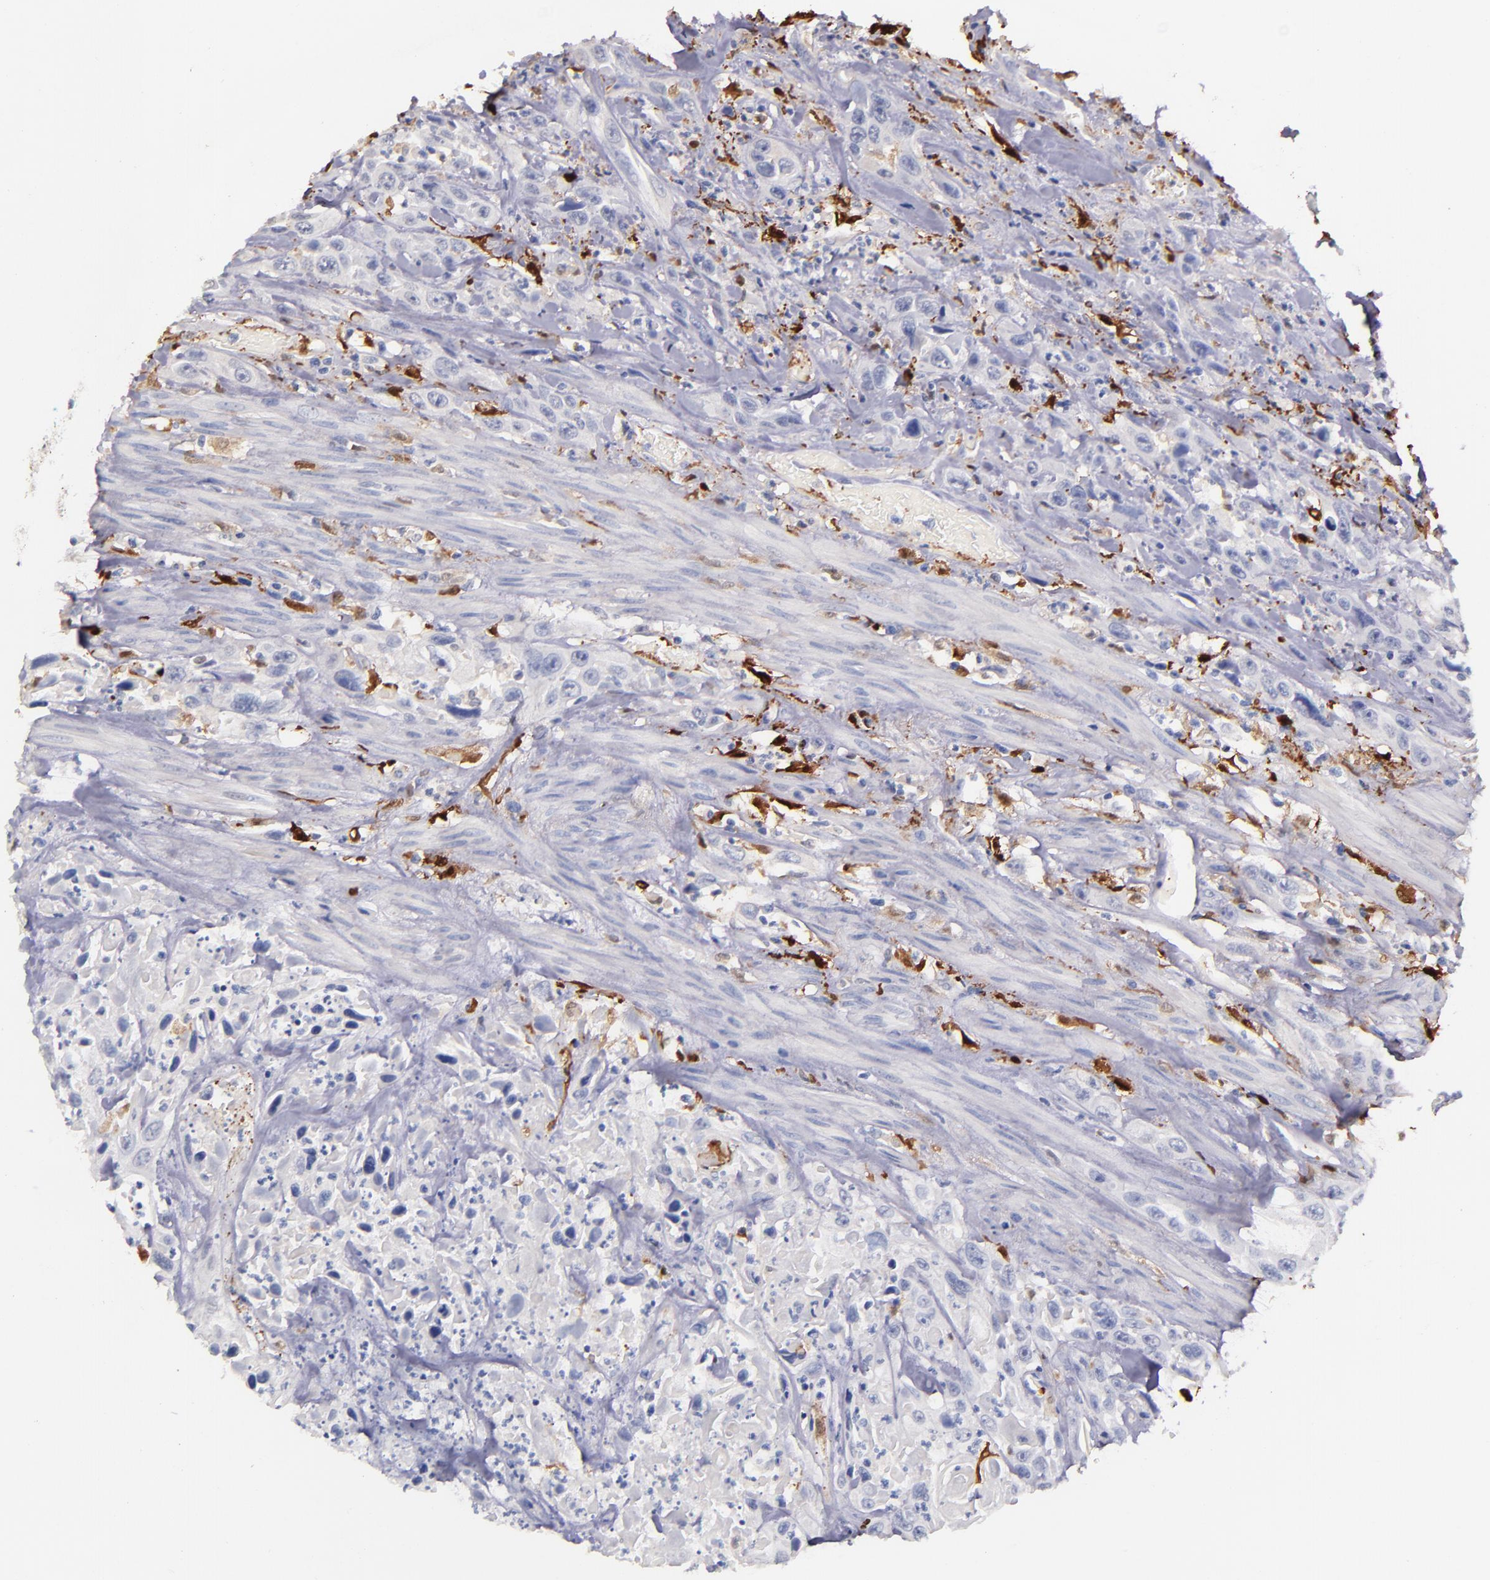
{"staining": {"intensity": "negative", "quantity": "none", "location": "none"}, "tissue": "urothelial cancer", "cell_type": "Tumor cells", "image_type": "cancer", "snomed": [{"axis": "morphology", "description": "Urothelial carcinoma, High grade"}, {"axis": "topography", "description": "Urinary bladder"}], "caption": "Immunohistochemistry micrograph of human urothelial cancer stained for a protein (brown), which reveals no staining in tumor cells. Nuclei are stained in blue.", "gene": "F13A1", "patient": {"sex": "female", "age": 84}}